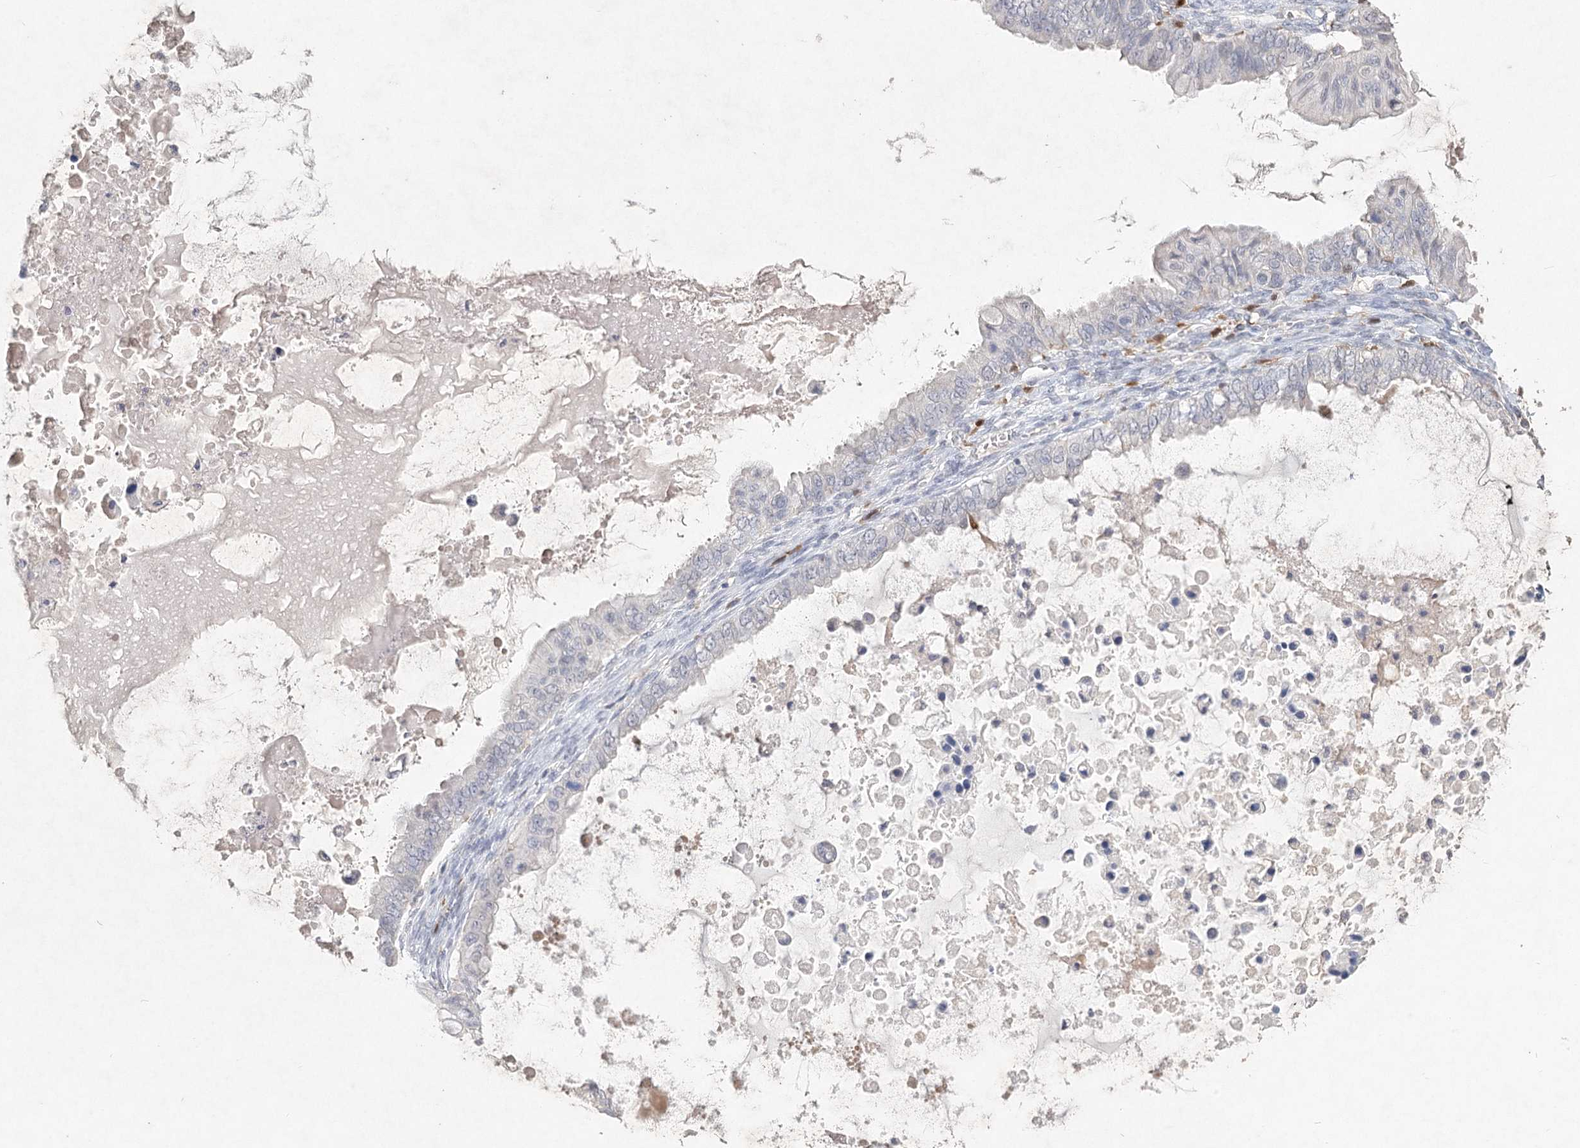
{"staining": {"intensity": "negative", "quantity": "none", "location": "none"}, "tissue": "ovarian cancer", "cell_type": "Tumor cells", "image_type": "cancer", "snomed": [{"axis": "morphology", "description": "Cystadenocarcinoma, mucinous, NOS"}, {"axis": "topography", "description": "Ovary"}], "caption": "Tumor cells show no significant staining in ovarian cancer (mucinous cystadenocarcinoma).", "gene": "ARSI", "patient": {"sex": "female", "age": 80}}